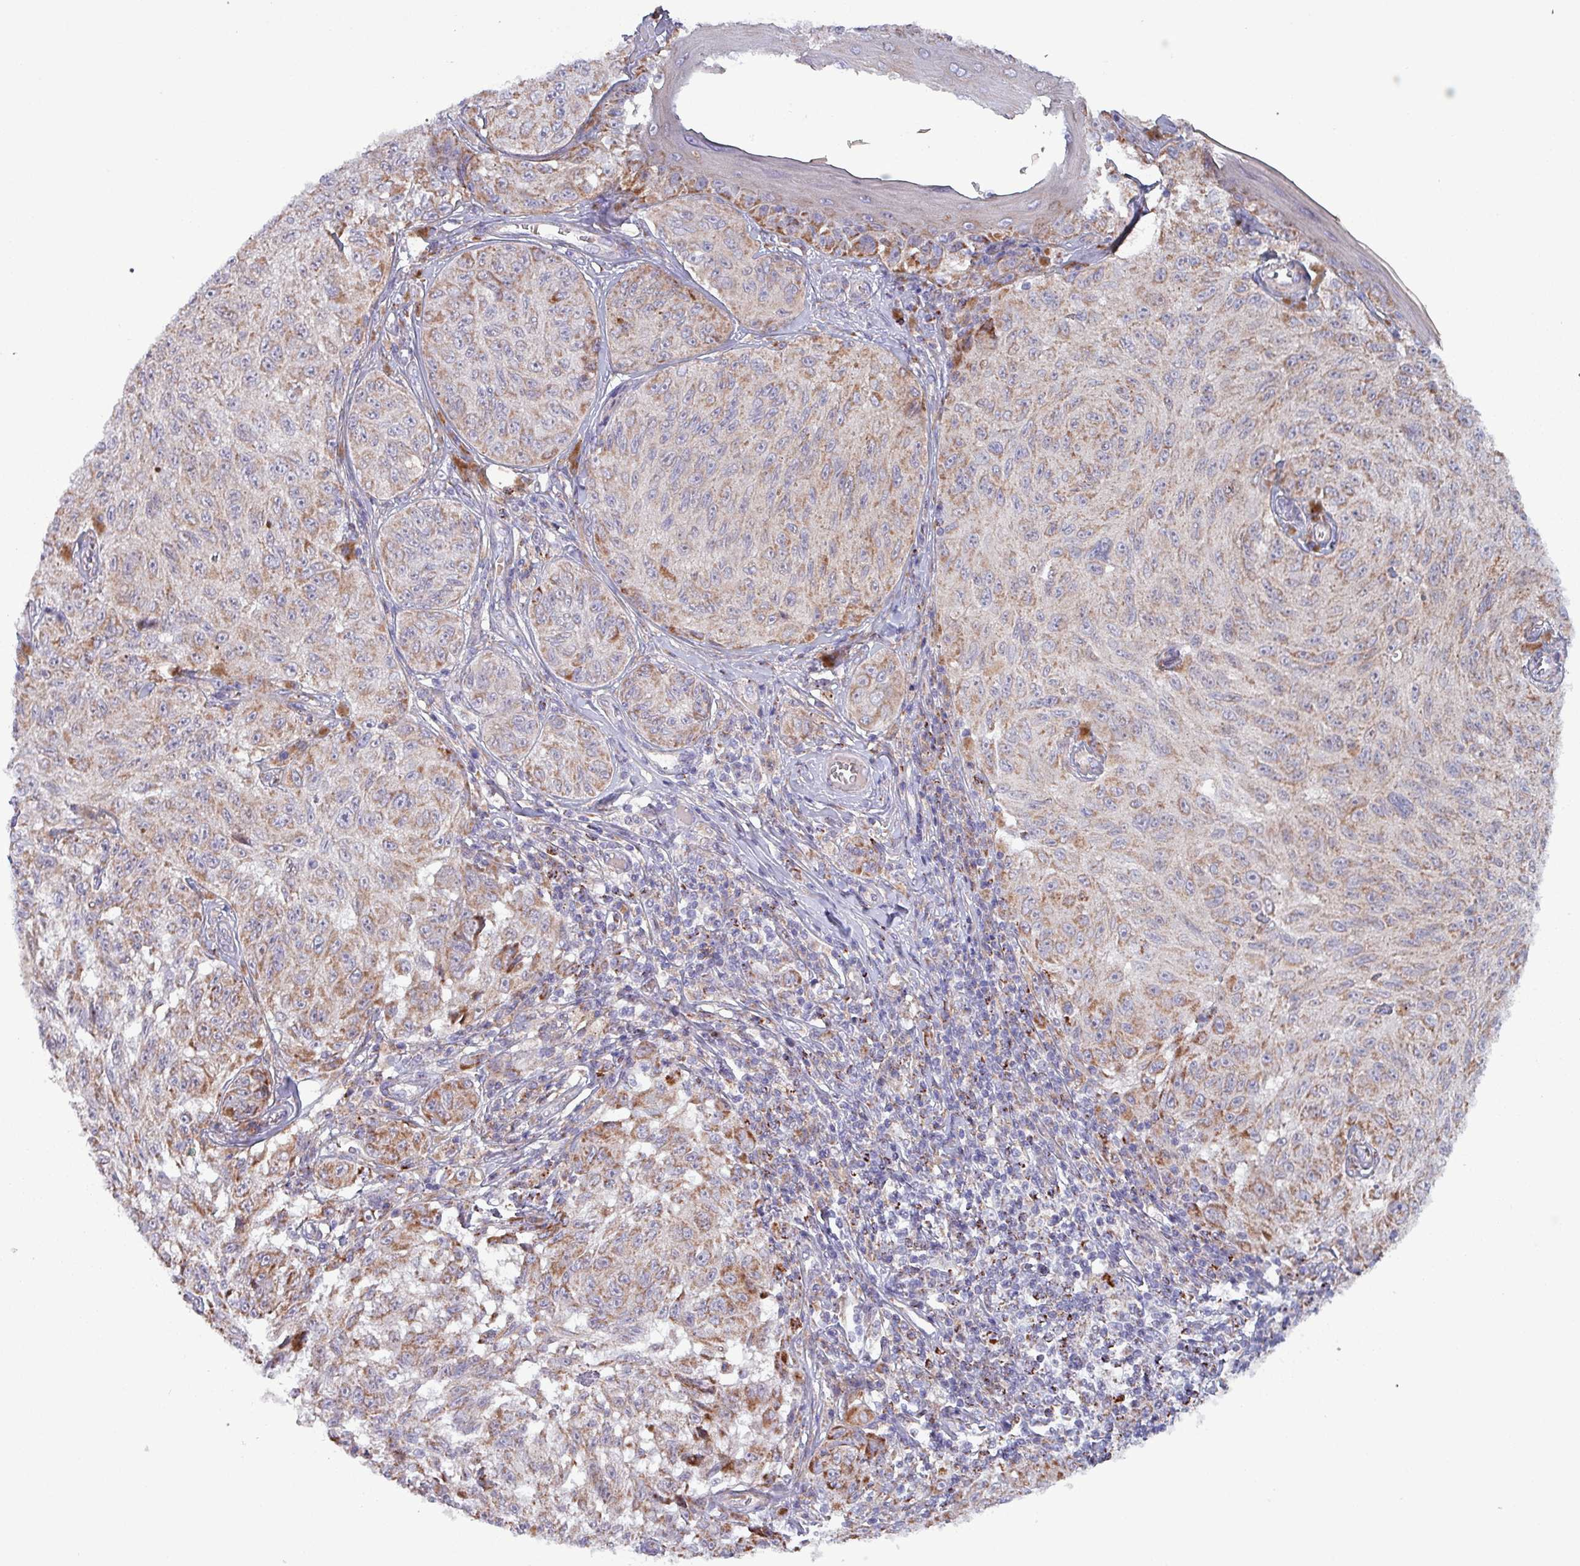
{"staining": {"intensity": "moderate", "quantity": ">75%", "location": "cytoplasmic/membranous"}, "tissue": "melanoma", "cell_type": "Tumor cells", "image_type": "cancer", "snomed": [{"axis": "morphology", "description": "Malignant melanoma, NOS"}, {"axis": "topography", "description": "Skin"}], "caption": "A photomicrograph showing moderate cytoplasmic/membranous positivity in approximately >75% of tumor cells in malignant melanoma, as visualized by brown immunohistochemical staining.", "gene": "ZNF322", "patient": {"sex": "male", "age": 68}}